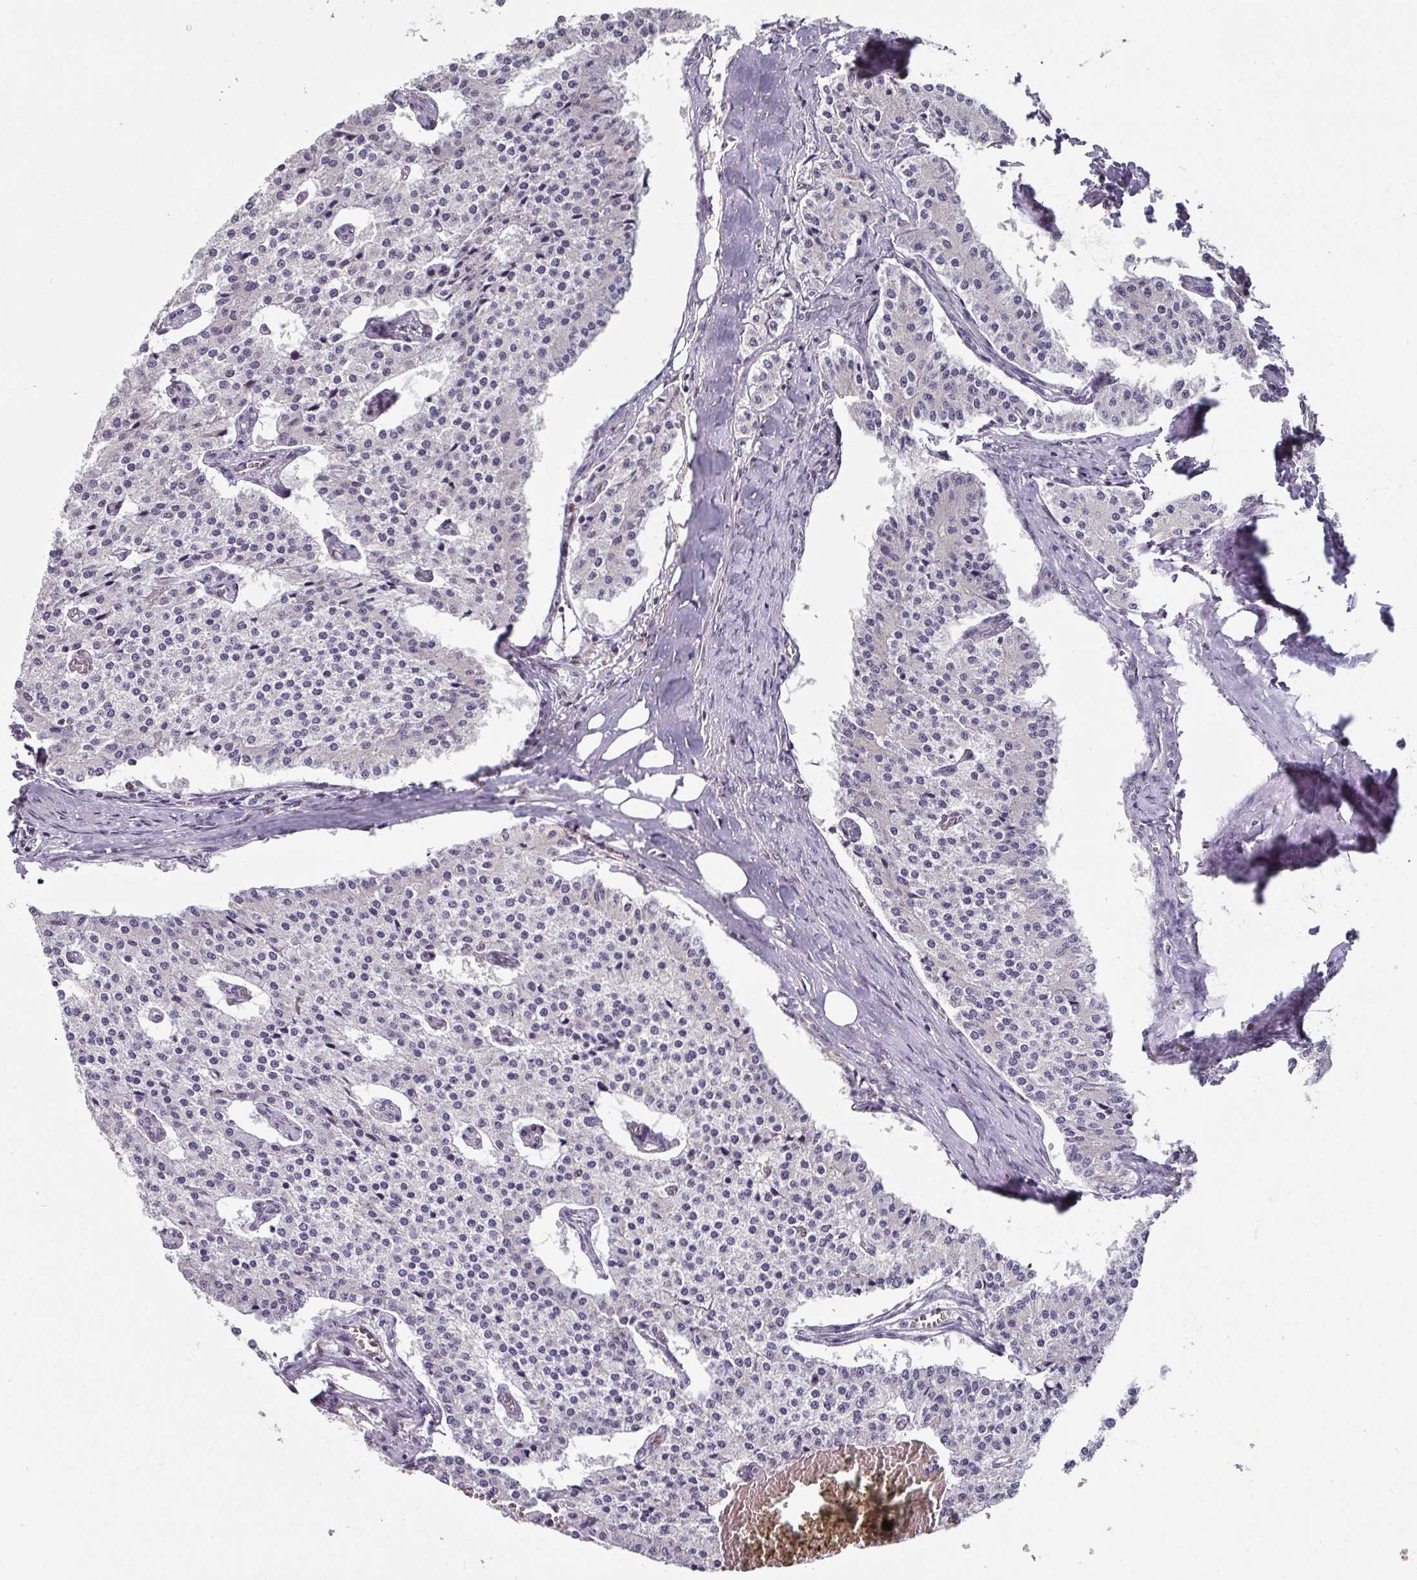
{"staining": {"intensity": "negative", "quantity": "none", "location": "none"}, "tissue": "carcinoid", "cell_type": "Tumor cells", "image_type": "cancer", "snomed": [{"axis": "morphology", "description": "Carcinoid, malignant, NOS"}, {"axis": "topography", "description": "Colon"}], "caption": "DAB immunohistochemical staining of human malignant carcinoid shows no significant positivity in tumor cells.", "gene": "RAD50", "patient": {"sex": "female", "age": 52}}